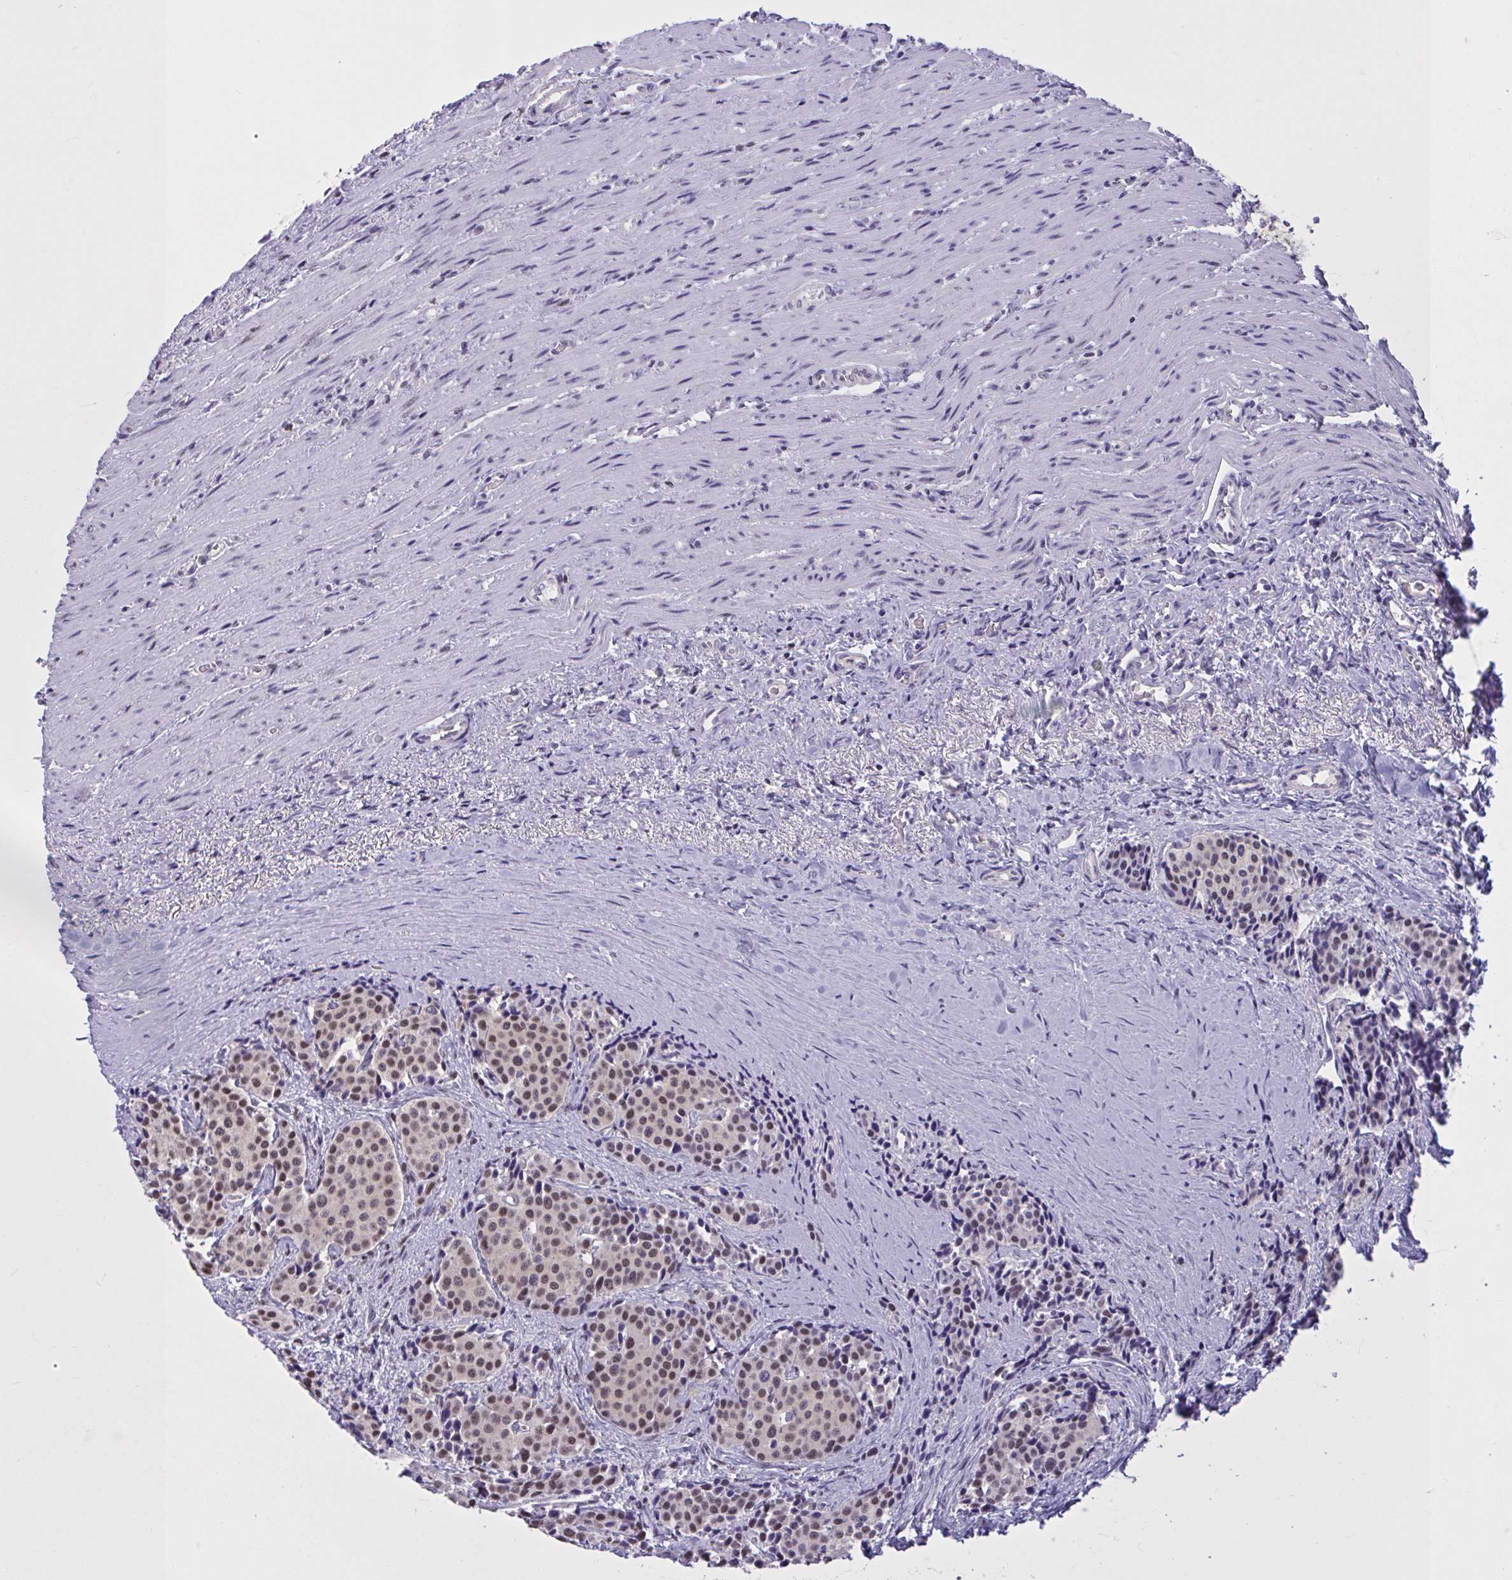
{"staining": {"intensity": "moderate", "quantity": "25%-75%", "location": "nuclear"}, "tissue": "carcinoid", "cell_type": "Tumor cells", "image_type": "cancer", "snomed": [{"axis": "morphology", "description": "Carcinoid, malignant, NOS"}, {"axis": "topography", "description": "Small intestine"}], "caption": "A brown stain highlights moderate nuclear expression of a protein in human carcinoid (malignant) tumor cells.", "gene": "RBL1", "patient": {"sex": "male", "age": 73}}